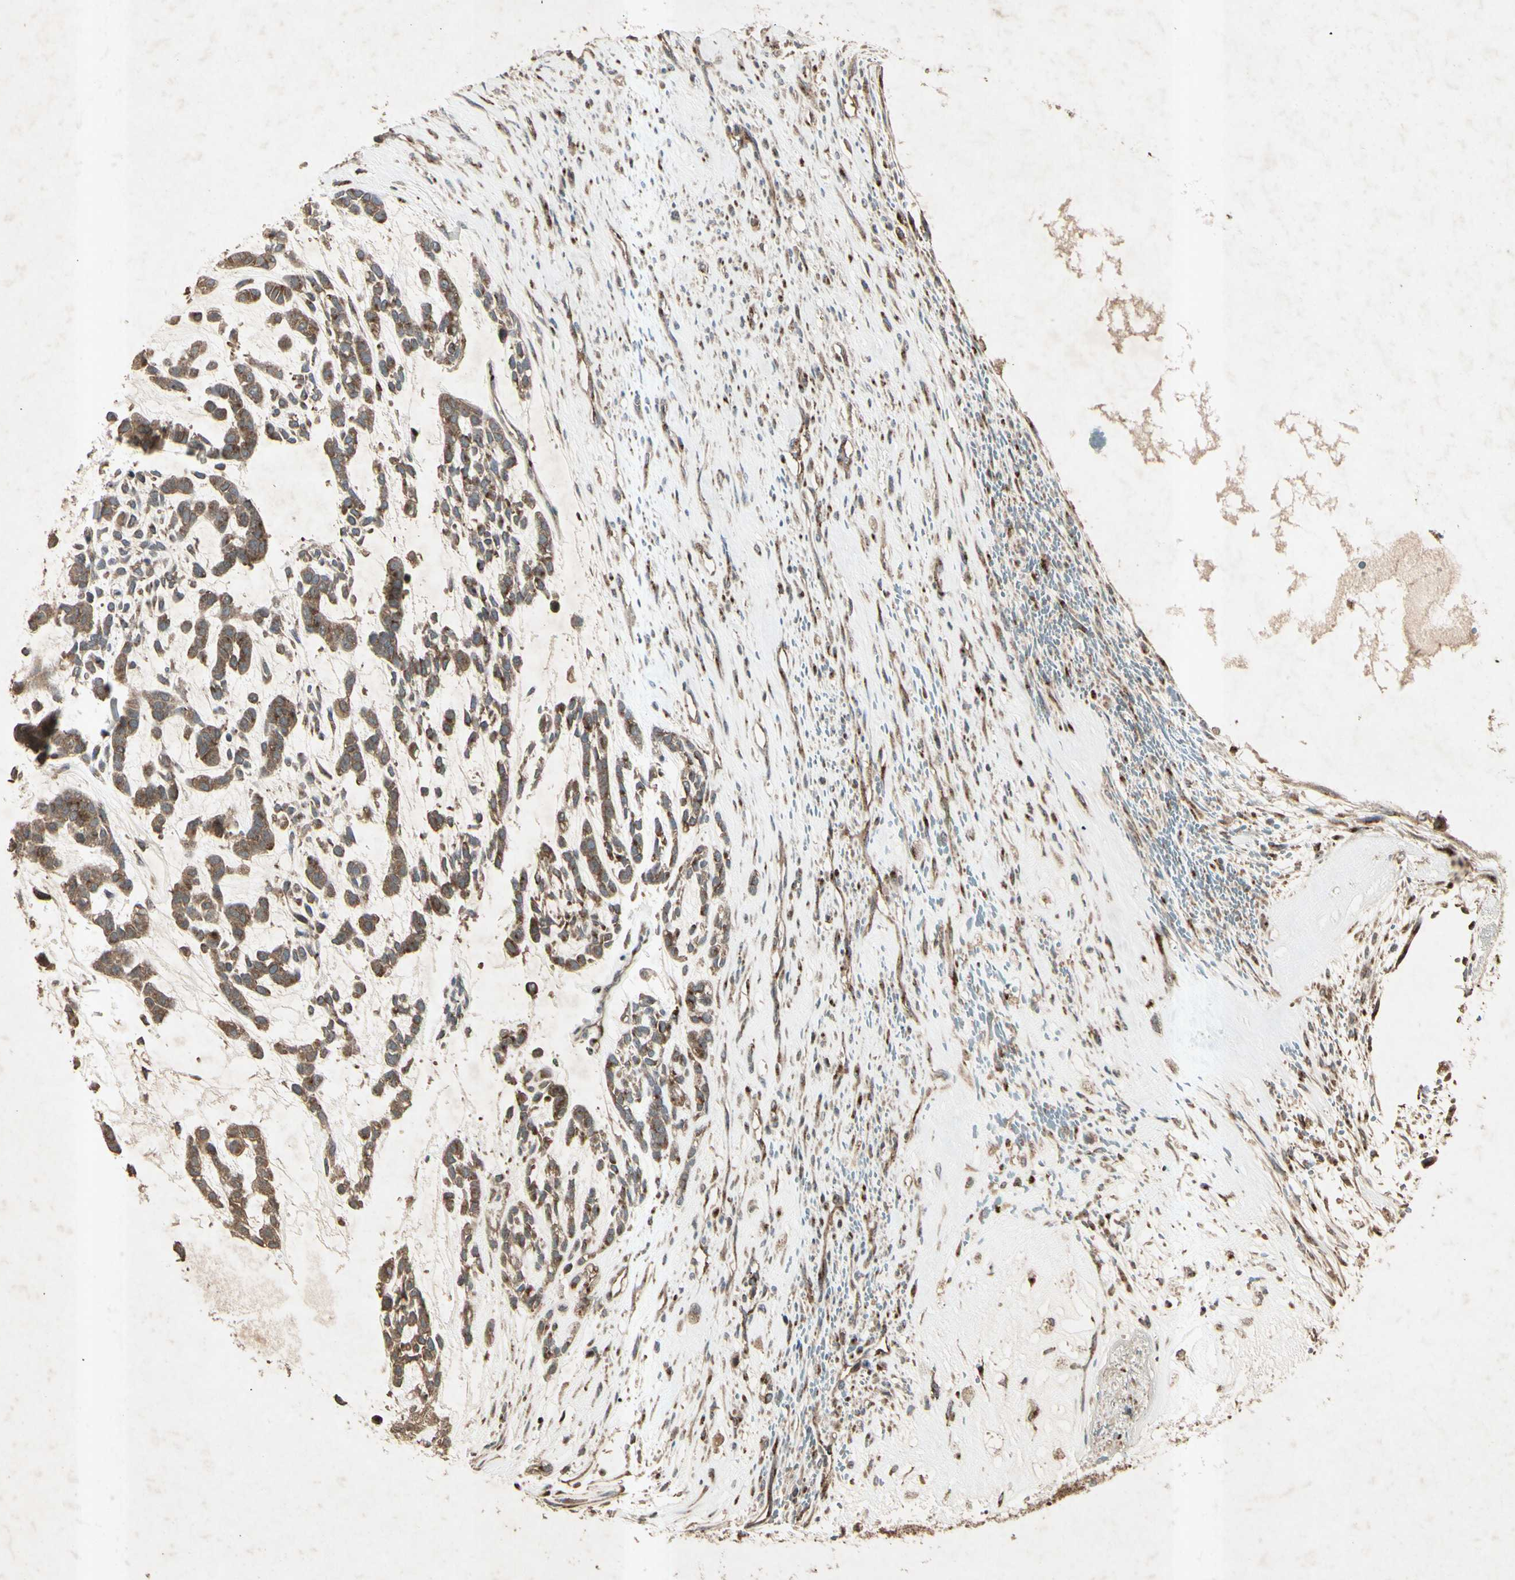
{"staining": {"intensity": "moderate", "quantity": ">75%", "location": "cytoplasmic/membranous"}, "tissue": "head and neck cancer", "cell_type": "Tumor cells", "image_type": "cancer", "snomed": [{"axis": "morphology", "description": "Adenocarcinoma, NOS"}, {"axis": "morphology", "description": "Adenoma, NOS"}, {"axis": "topography", "description": "Head-Neck"}], "caption": "Immunohistochemical staining of head and neck adenoma reveals medium levels of moderate cytoplasmic/membranous positivity in approximately >75% of tumor cells.", "gene": "AP1G1", "patient": {"sex": "female", "age": 55}}